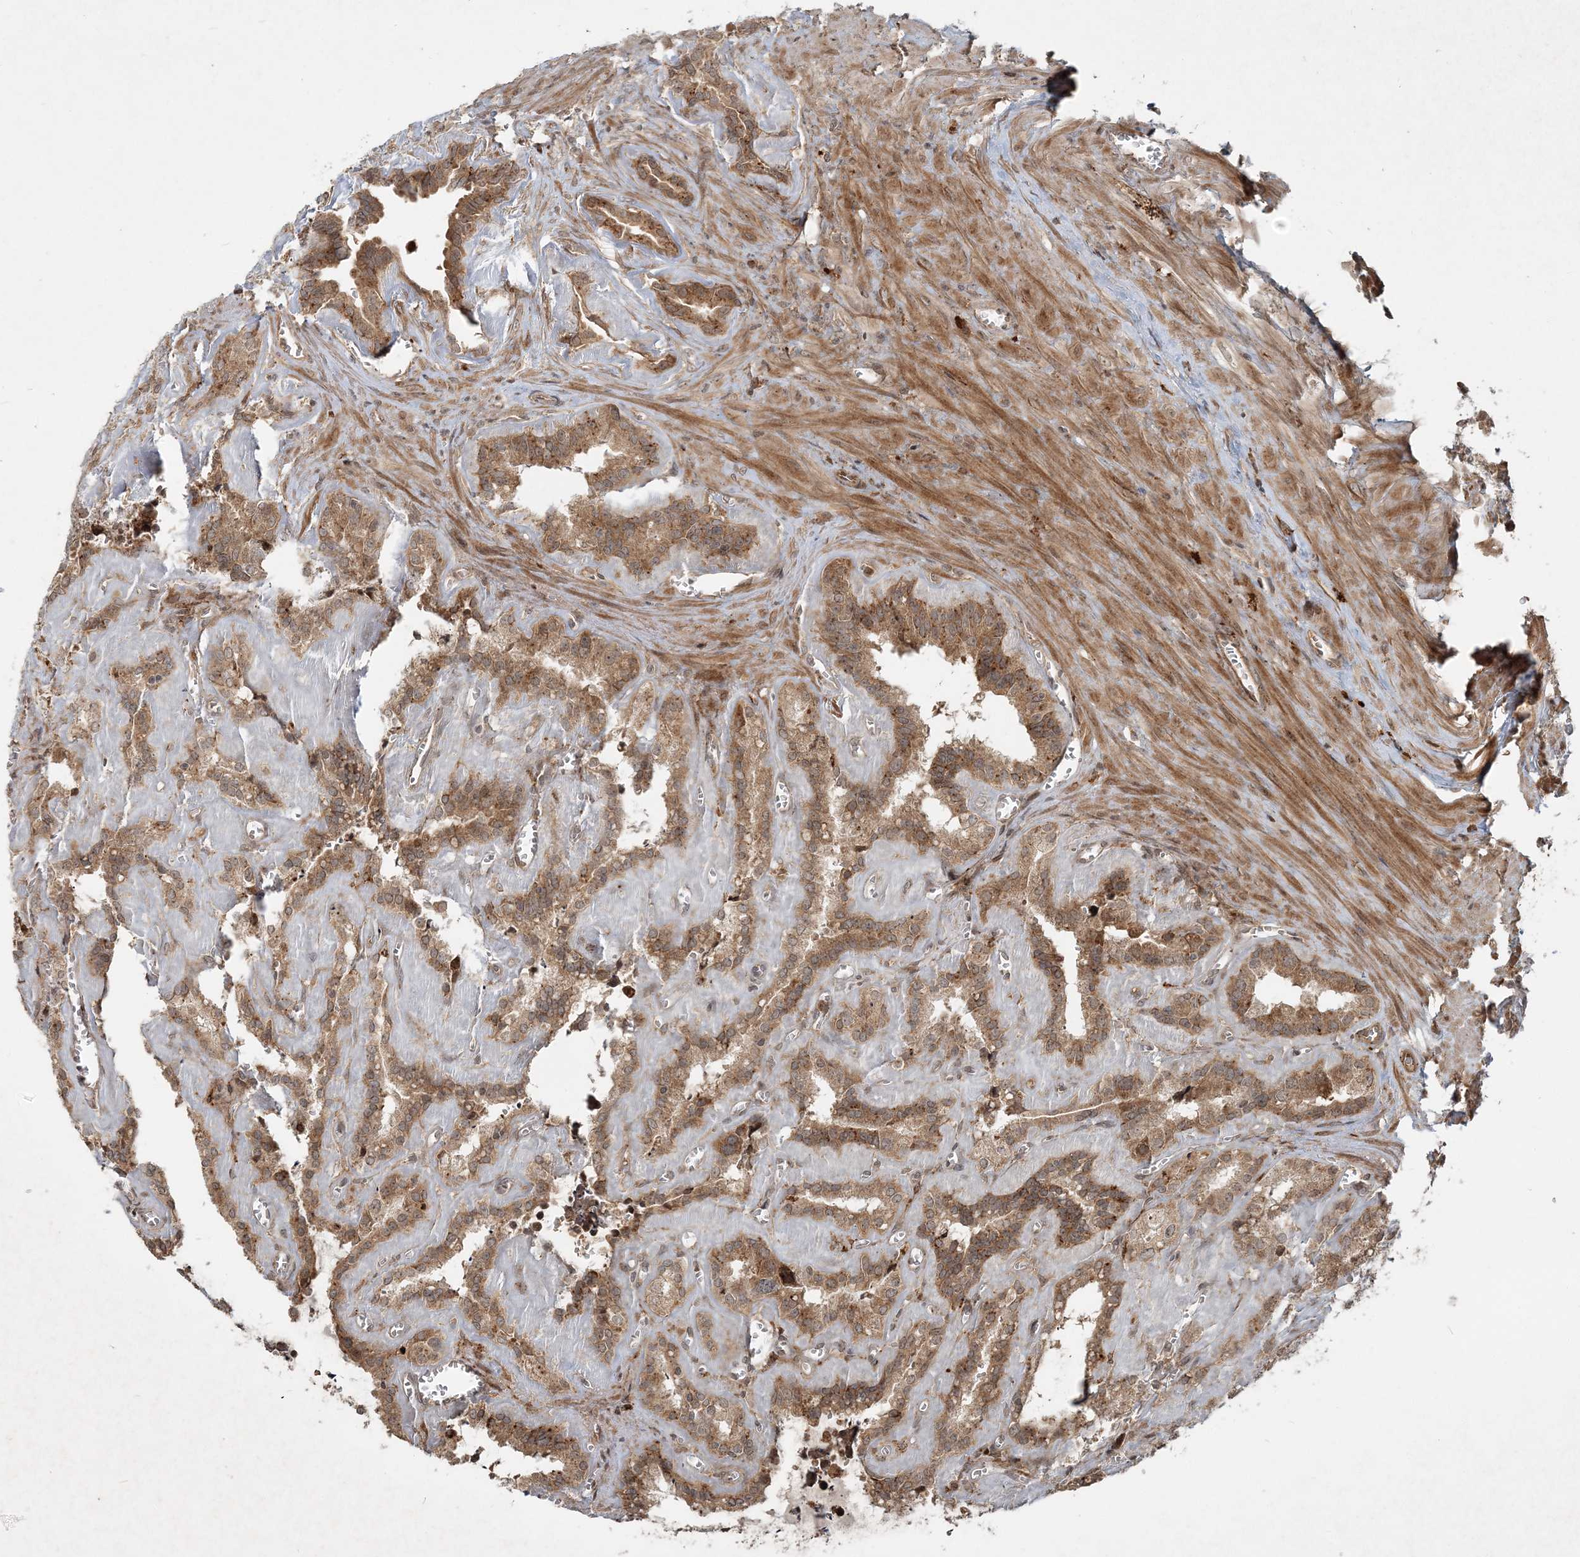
{"staining": {"intensity": "moderate", "quantity": ">75%", "location": "cytoplasmic/membranous"}, "tissue": "seminal vesicle", "cell_type": "Glandular cells", "image_type": "normal", "snomed": [{"axis": "morphology", "description": "Normal tissue, NOS"}, {"axis": "topography", "description": "Prostate"}, {"axis": "topography", "description": "Seminal veicle"}], "caption": "Protein staining of unremarkable seminal vesicle shows moderate cytoplasmic/membranous positivity in about >75% of glandular cells. The staining was performed using DAB to visualize the protein expression in brown, while the nuclei were stained in blue with hematoxylin (Magnification: 20x).", "gene": "NARS1", "patient": {"sex": "male", "age": 59}}